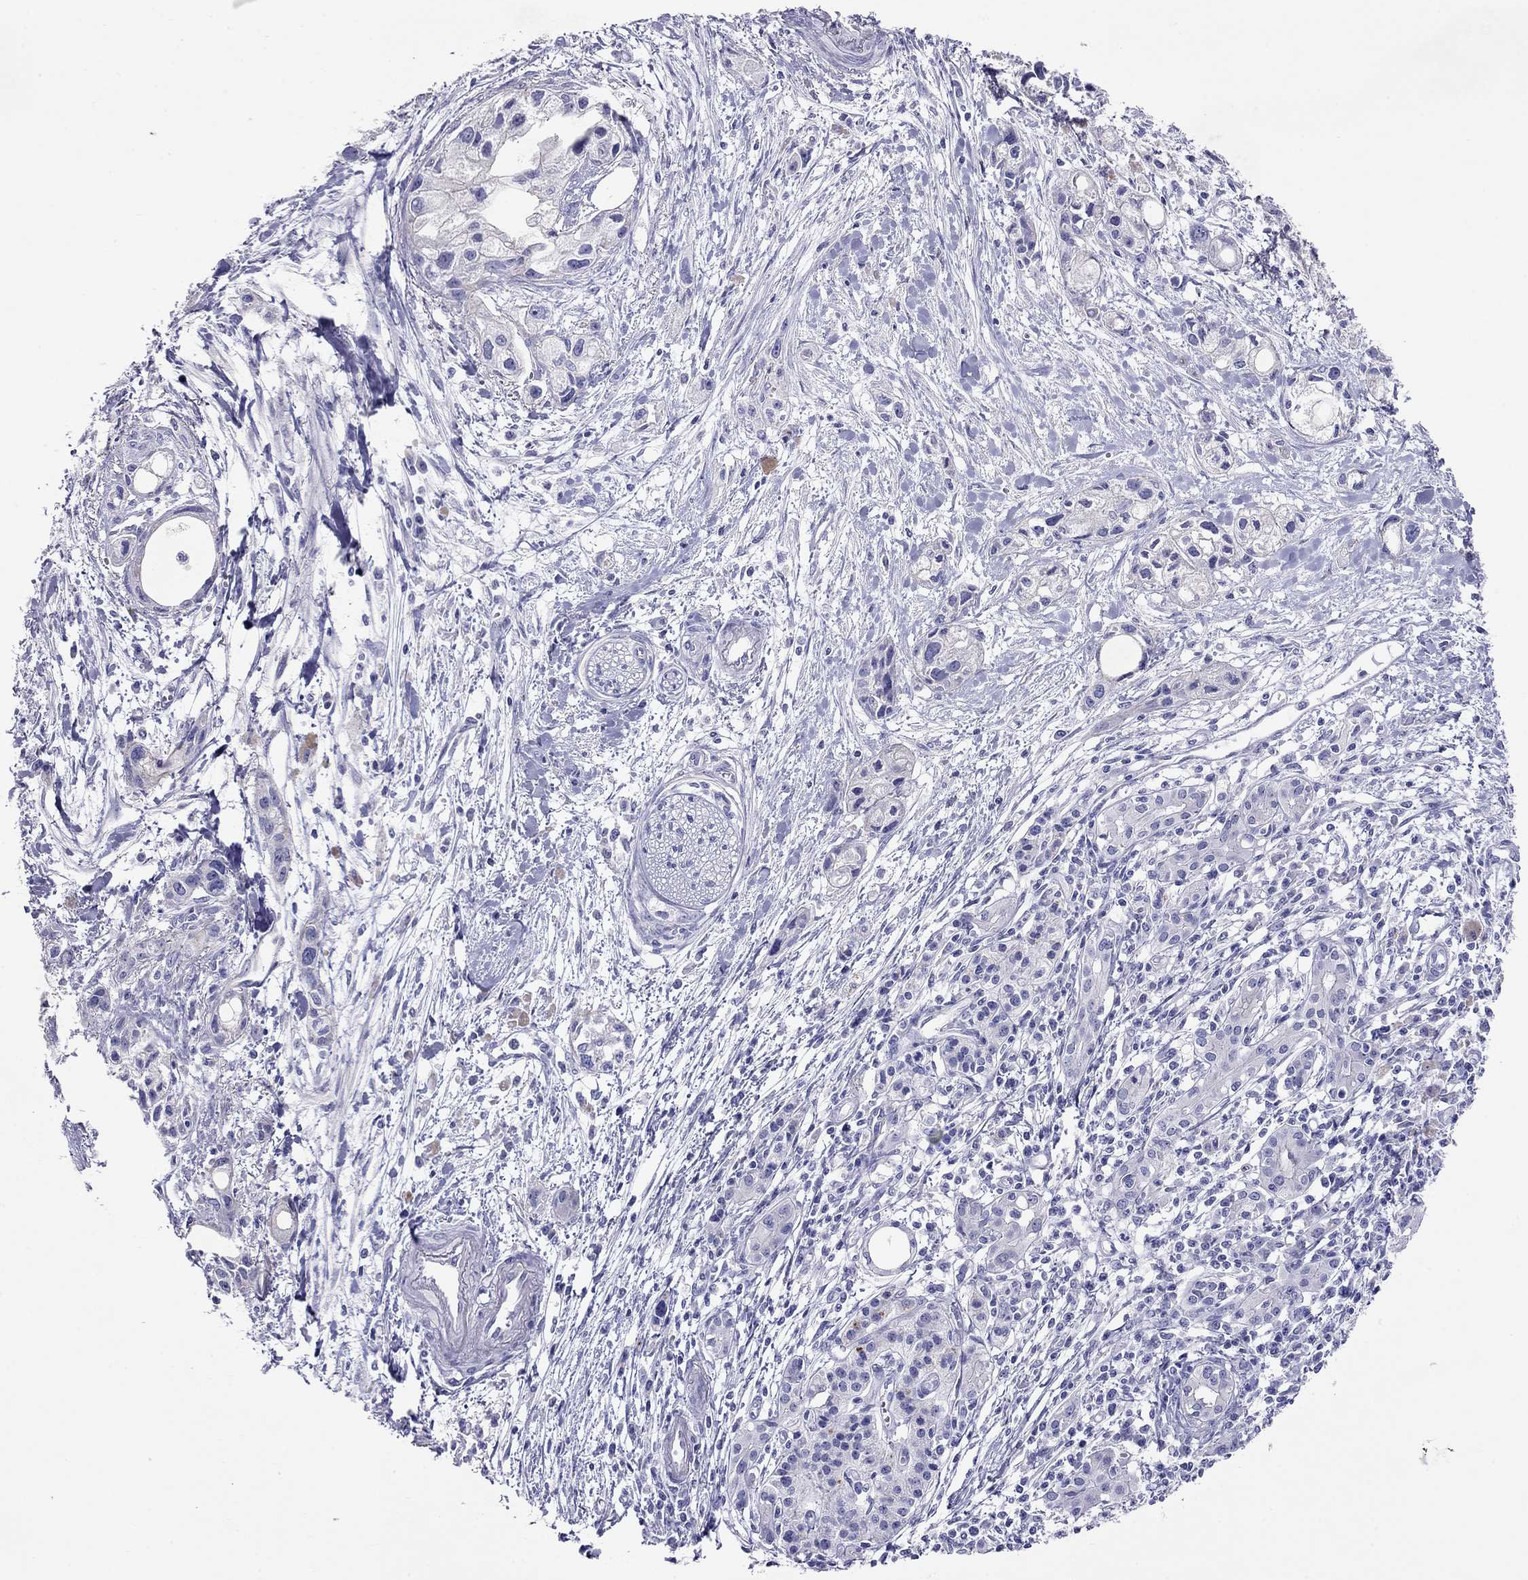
{"staining": {"intensity": "negative", "quantity": "none", "location": "none"}, "tissue": "pancreatic cancer", "cell_type": "Tumor cells", "image_type": "cancer", "snomed": [{"axis": "morphology", "description": "Adenocarcinoma, NOS"}, {"axis": "topography", "description": "Pancreas"}], "caption": "The immunohistochemistry image has no significant positivity in tumor cells of adenocarcinoma (pancreatic) tissue. (DAB (3,3'-diaminobenzidine) IHC visualized using brightfield microscopy, high magnification).", "gene": "CAPNS2", "patient": {"sex": "female", "age": 61}}